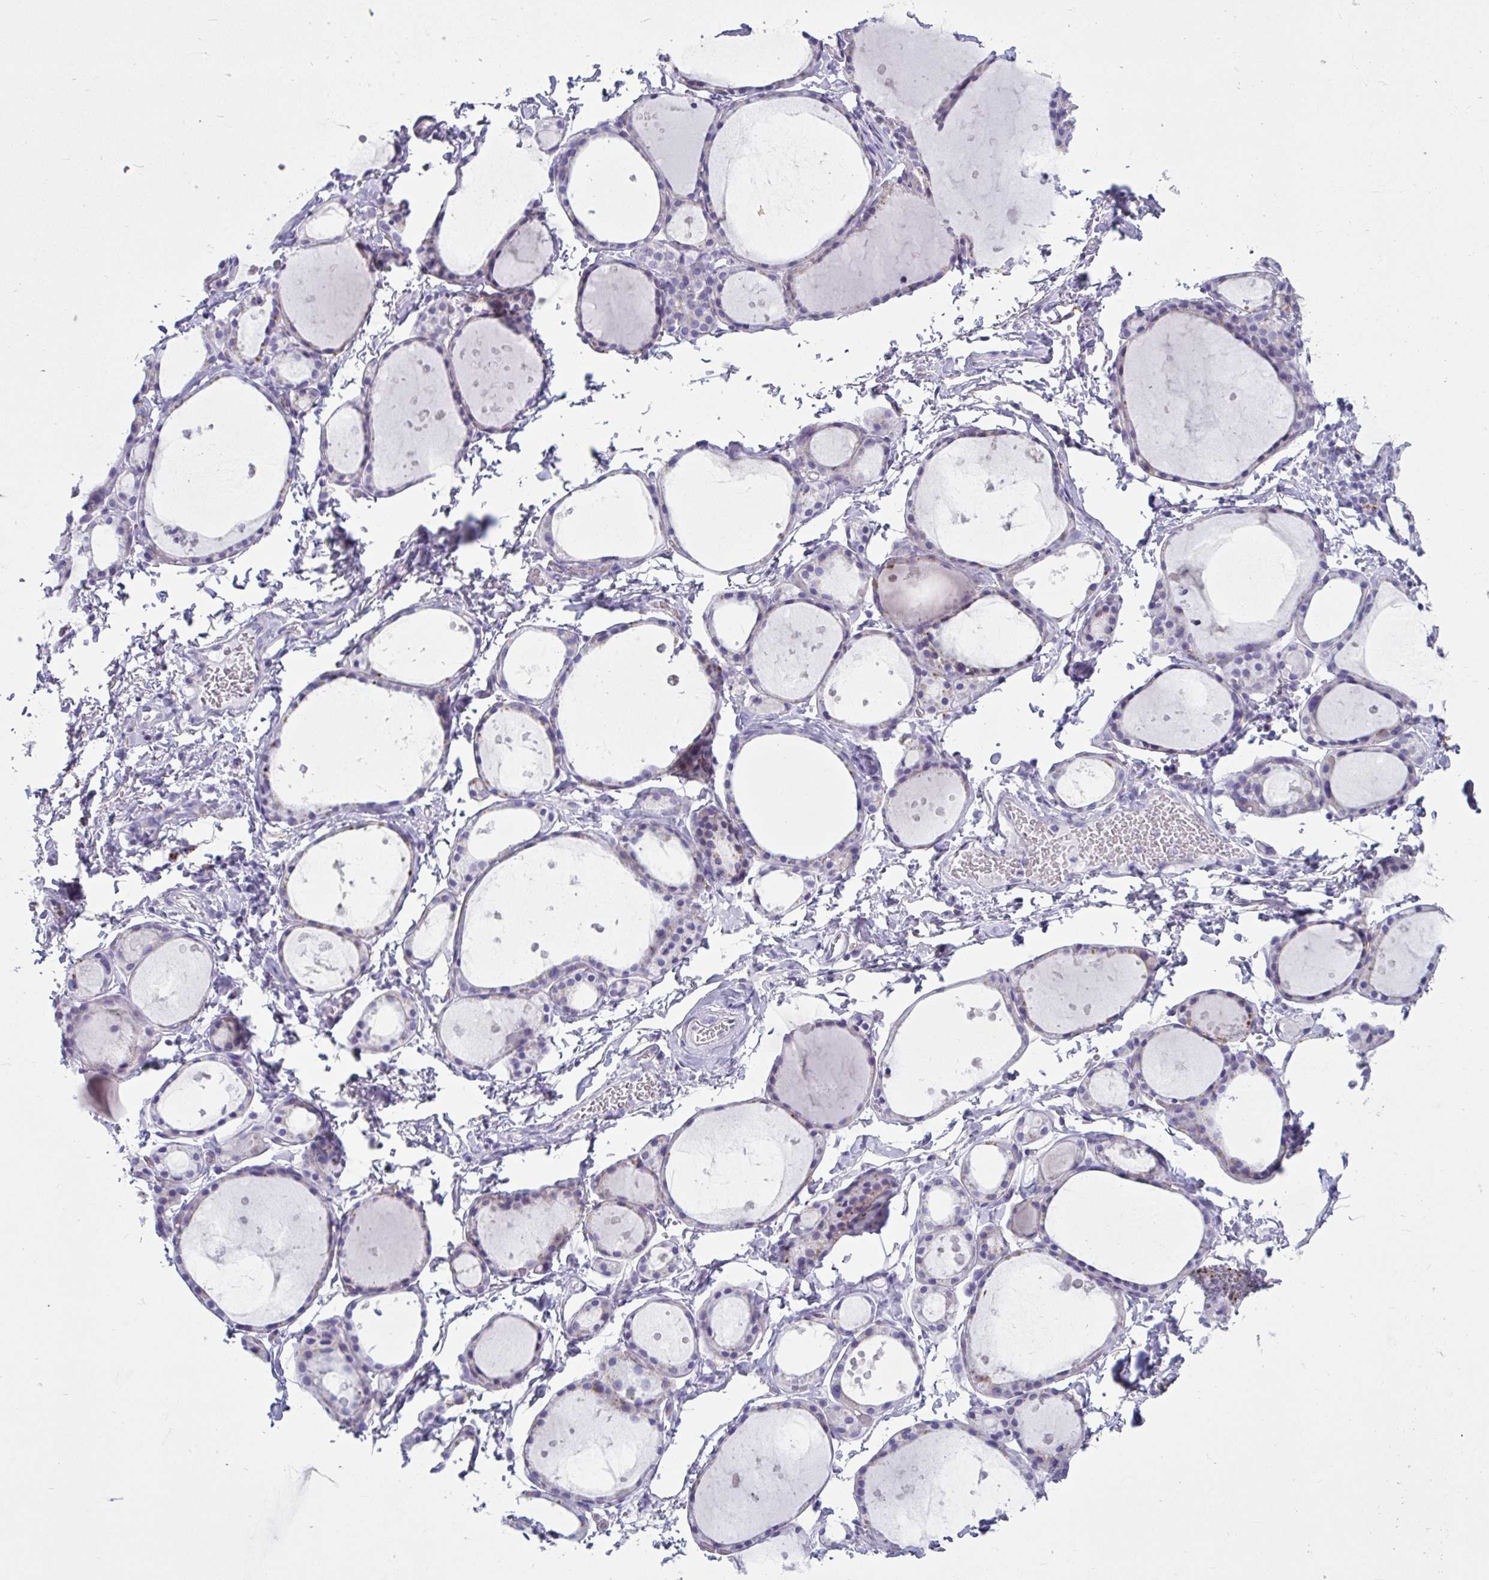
{"staining": {"intensity": "negative", "quantity": "none", "location": "none"}, "tissue": "thyroid gland", "cell_type": "Glandular cells", "image_type": "normal", "snomed": [{"axis": "morphology", "description": "Normal tissue, NOS"}, {"axis": "topography", "description": "Thyroid gland"}], "caption": "DAB (3,3'-diaminobenzidine) immunohistochemical staining of benign thyroid gland exhibits no significant staining in glandular cells.", "gene": "CTSZ", "patient": {"sex": "male", "age": 68}}